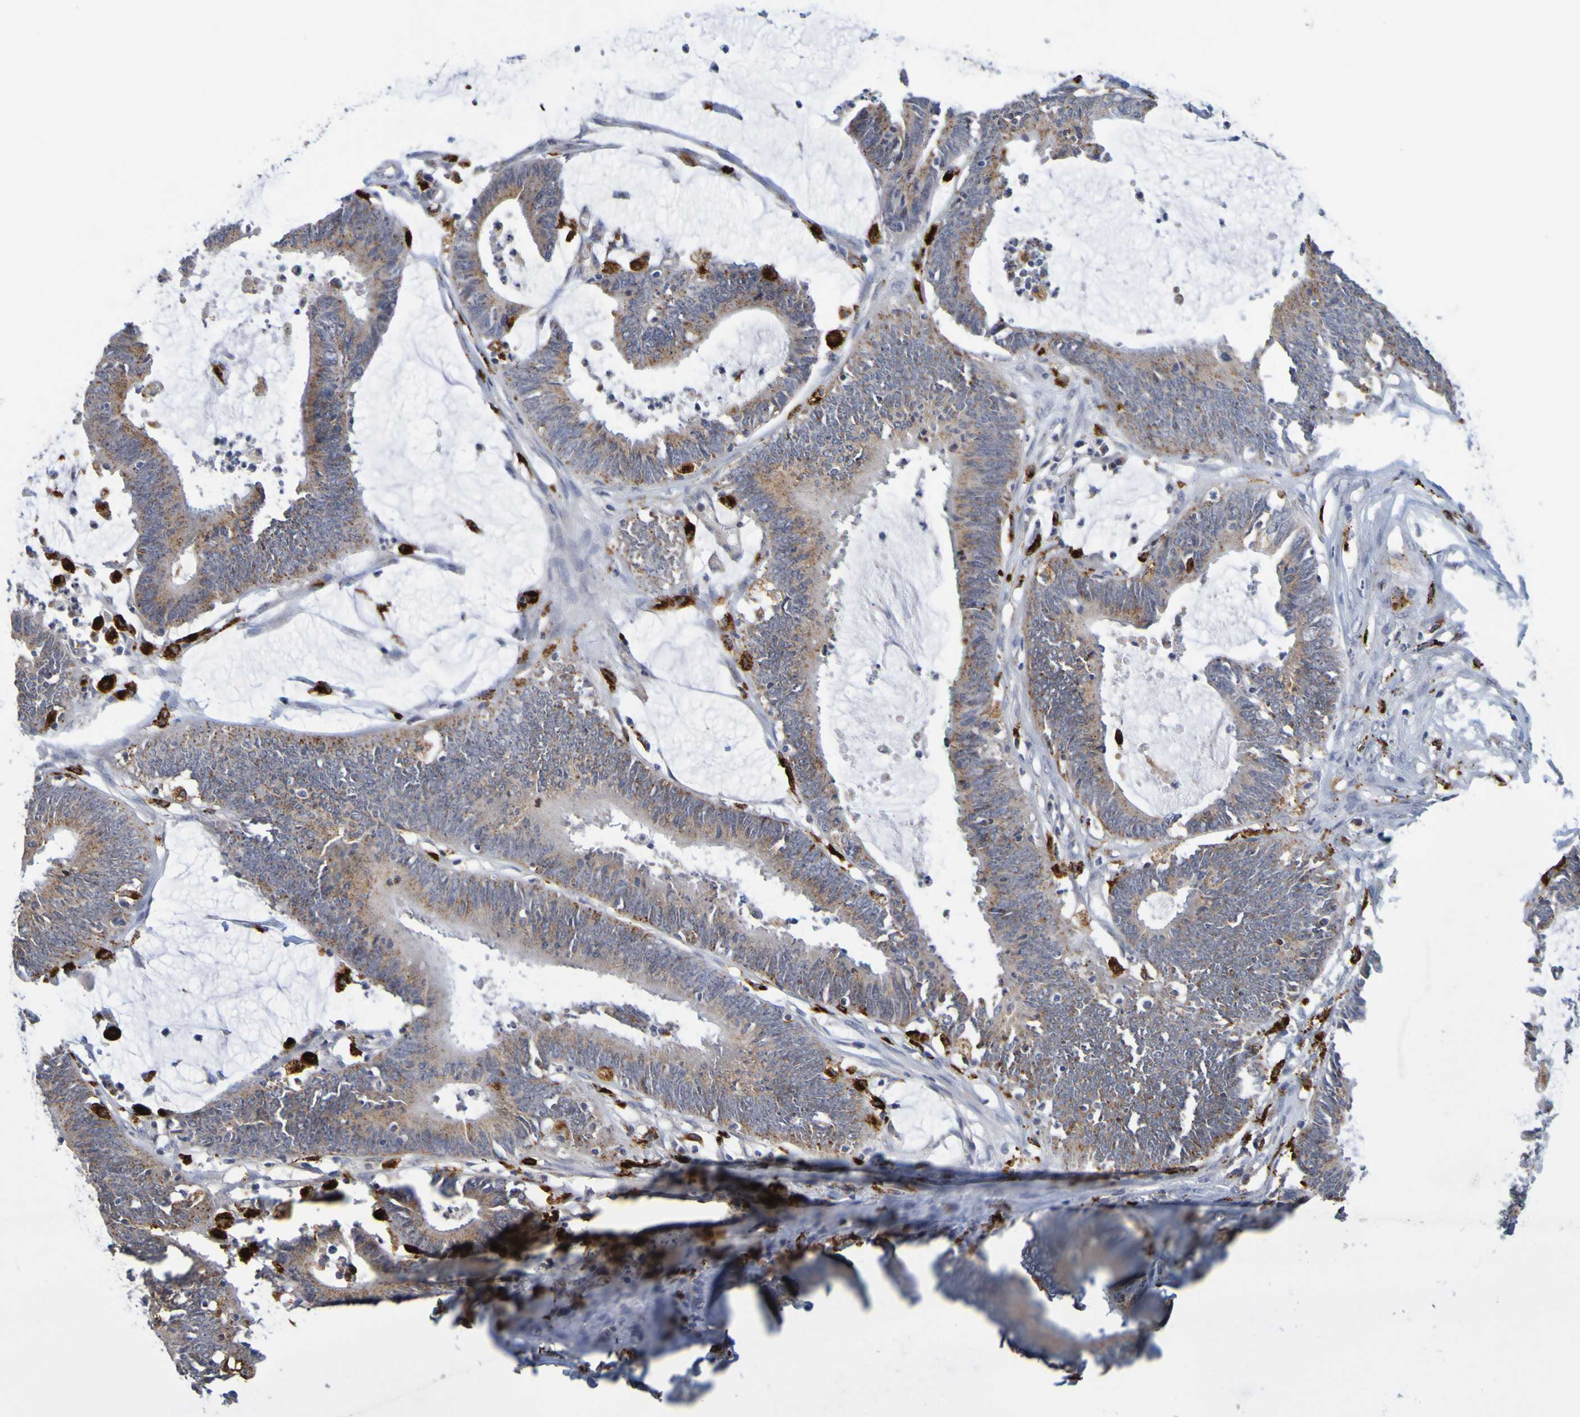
{"staining": {"intensity": "moderate", "quantity": "<25%", "location": "cytoplasmic/membranous"}, "tissue": "colorectal cancer", "cell_type": "Tumor cells", "image_type": "cancer", "snomed": [{"axis": "morphology", "description": "Adenocarcinoma, NOS"}, {"axis": "topography", "description": "Rectum"}], "caption": "A high-resolution histopathology image shows immunohistochemistry staining of colorectal adenocarcinoma, which displays moderate cytoplasmic/membranous expression in approximately <25% of tumor cells.", "gene": "TPH1", "patient": {"sex": "female", "age": 66}}